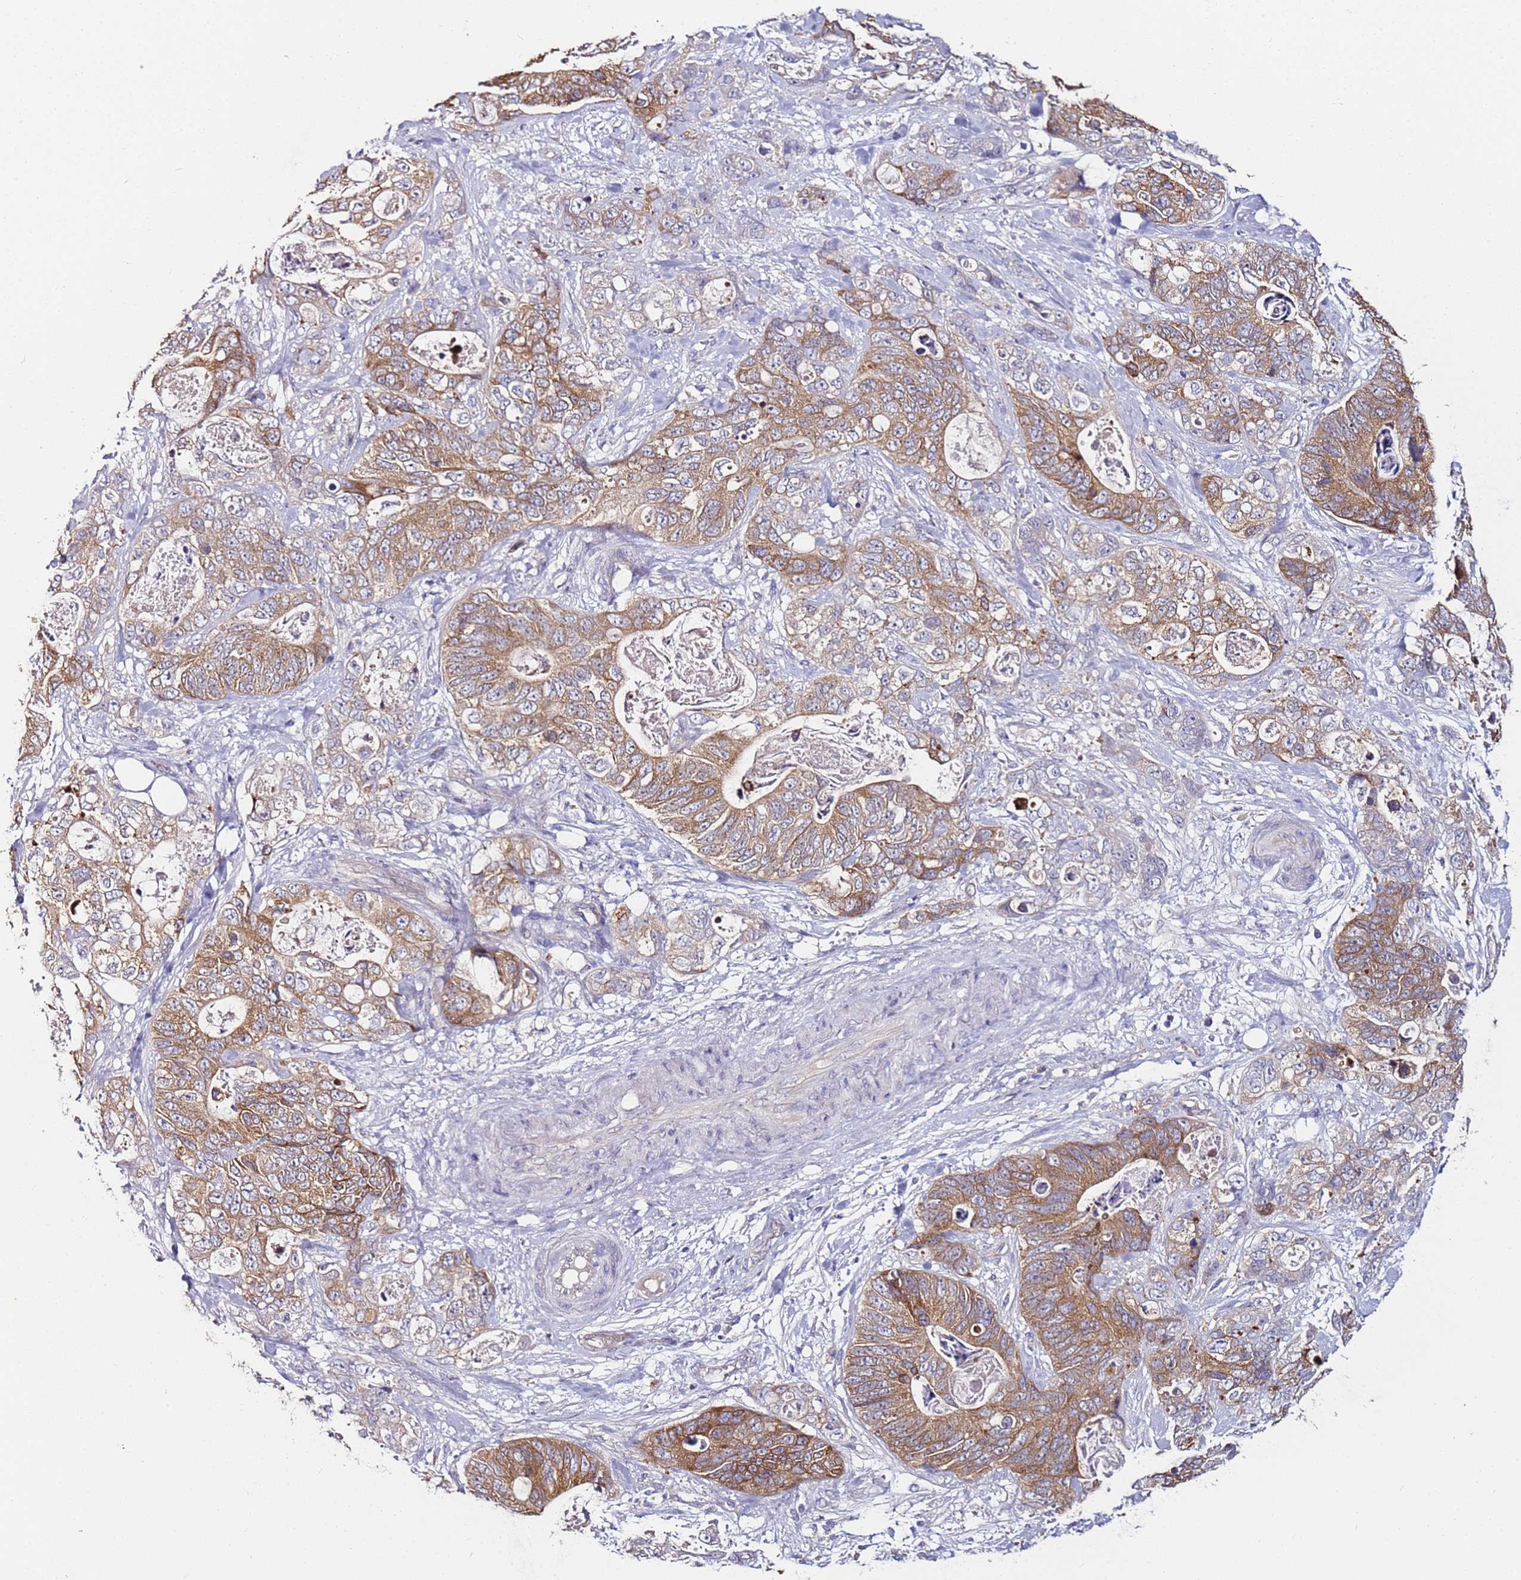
{"staining": {"intensity": "moderate", "quantity": ">75%", "location": "cytoplasmic/membranous"}, "tissue": "stomach cancer", "cell_type": "Tumor cells", "image_type": "cancer", "snomed": [{"axis": "morphology", "description": "Normal tissue, NOS"}, {"axis": "morphology", "description": "Adenocarcinoma, NOS"}, {"axis": "topography", "description": "Stomach"}], "caption": "Protein staining of adenocarcinoma (stomach) tissue reveals moderate cytoplasmic/membranous staining in about >75% of tumor cells.", "gene": "SRRM5", "patient": {"sex": "female", "age": 89}}